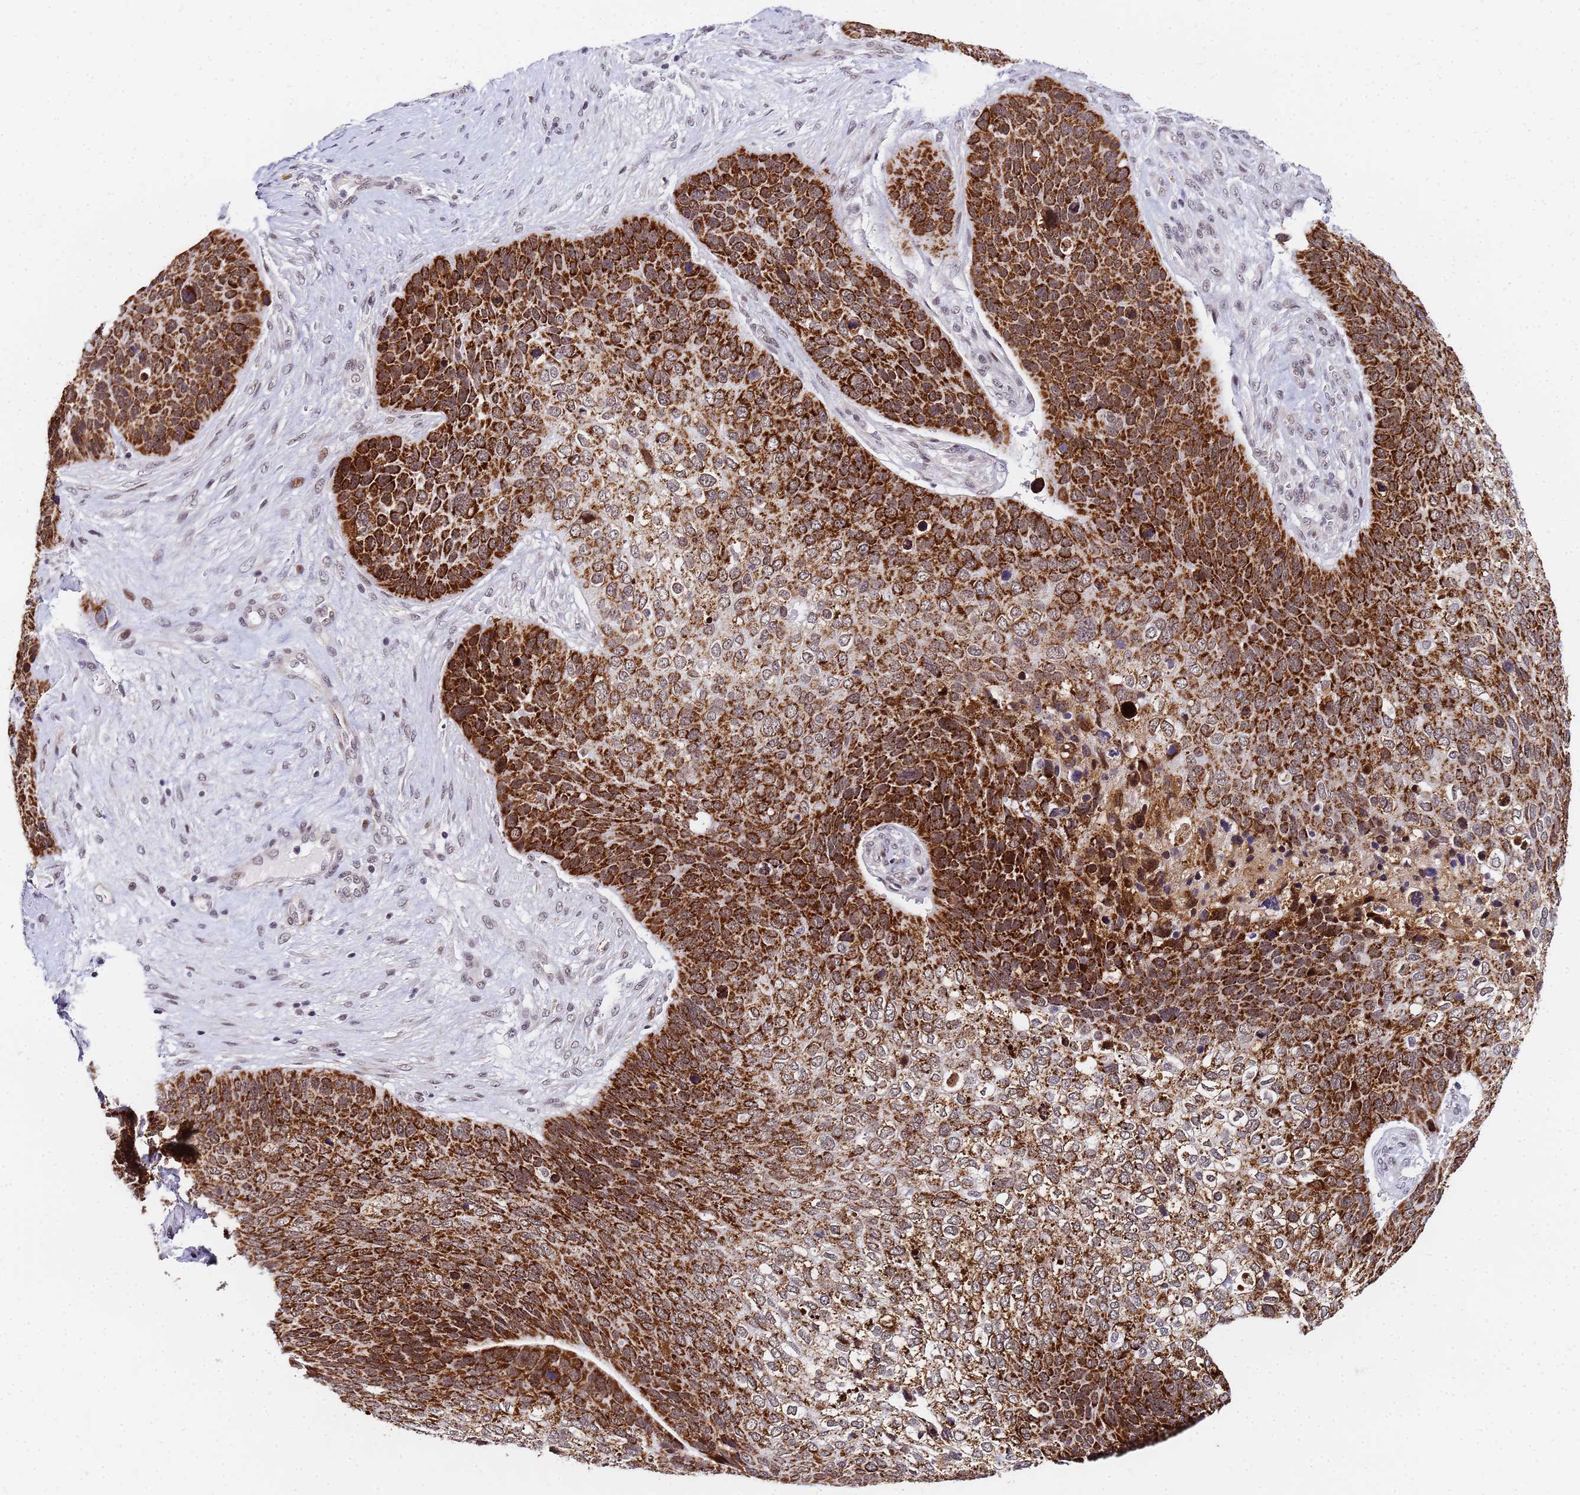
{"staining": {"intensity": "strong", "quantity": ">75%", "location": "cytoplasmic/membranous"}, "tissue": "skin cancer", "cell_type": "Tumor cells", "image_type": "cancer", "snomed": [{"axis": "morphology", "description": "Basal cell carcinoma"}, {"axis": "topography", "description": "Skin"}], "caption": "This photomicrograph shows skin cancer stained with IHC to label a protein in brown. The cytoplasmic/membranous of tumor cells show strong positivity for the protein. Nuclei are counter-stained blue.", "gene": "CKMT1A", "patient": {"sex": "female", "age": 74}}